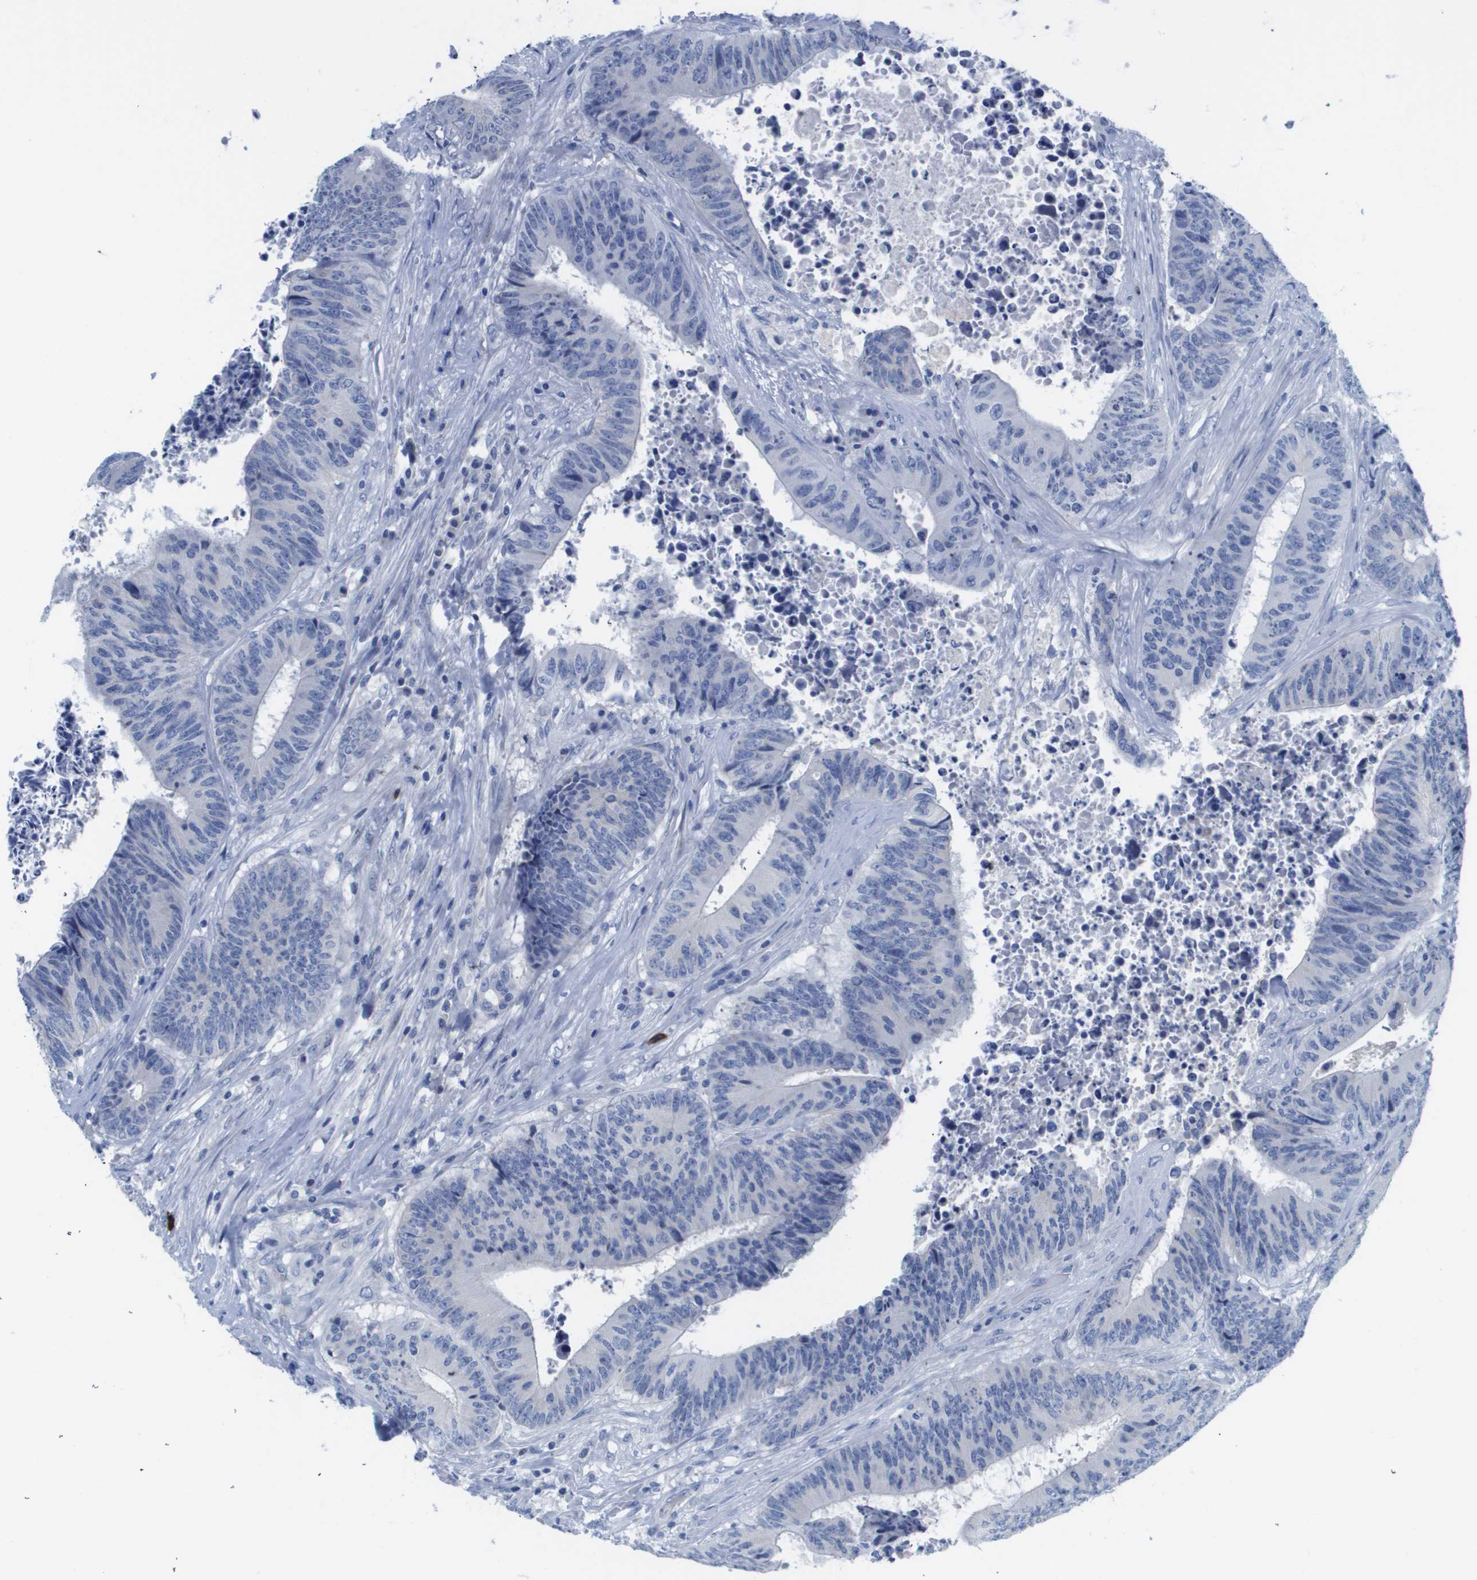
{"staining": {"intensity": "negative", "quantity": "none", "location": "none"}, "tissue": "colorectal cancer", "cell_type": "Tumor cells", "image_type": "cancer", "snomed": [{"axis": "morphology", "description": "Adenocarcinoma, NOS"}, {"axis": "topography", "description": "Rectum"}], "caption": "The micrograph displays no staining of tumor cells in colorectal cancer.", "gene": "MS4A1", "patient": {"sex": "male", "age": 72}}